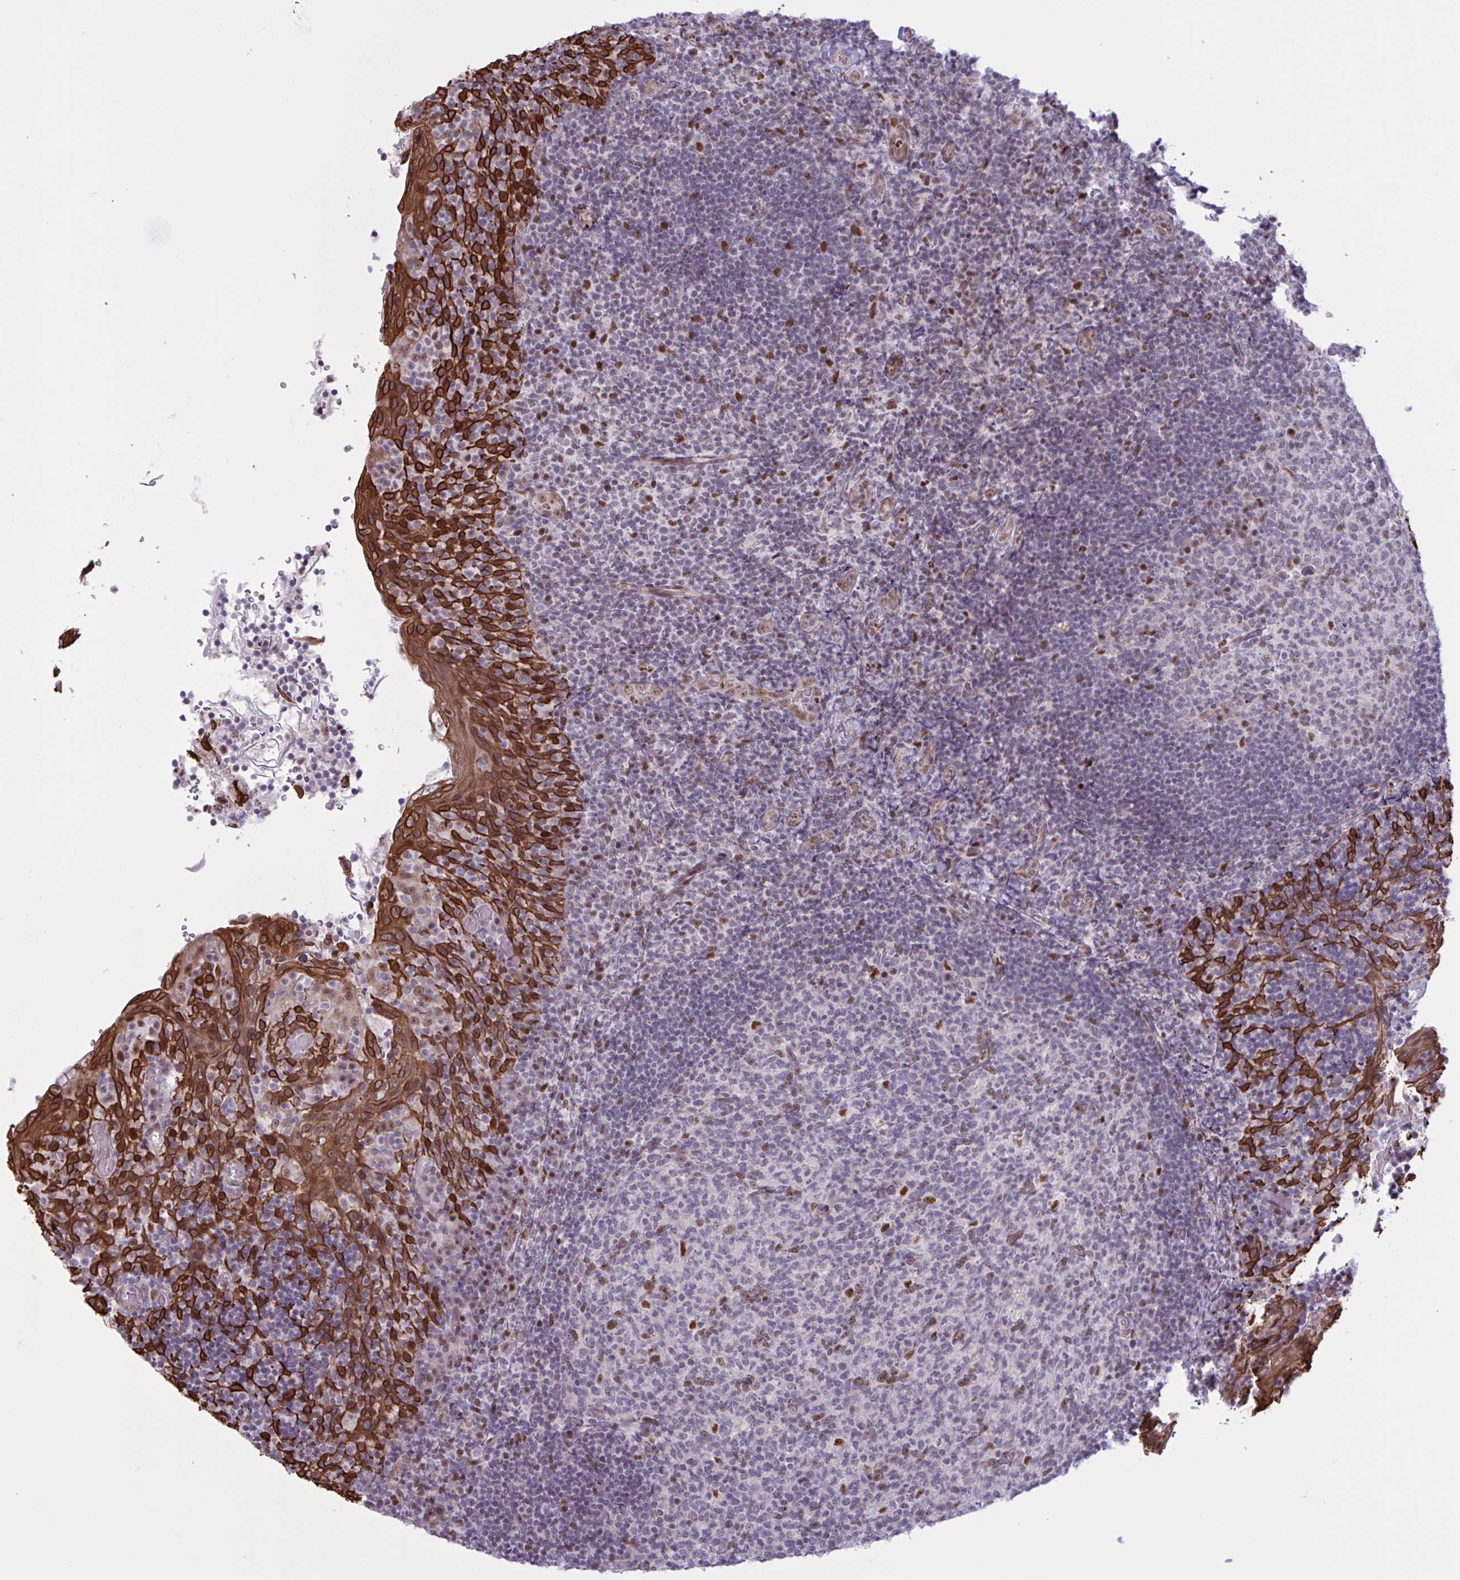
{"staining": {"intensity": "moderate", "quantity": "<25%", "location": "nuclear"}, "tissue": "tonsil", "cell_type": "Germinal center cells", "image_type": "normal", "snomed": [{"axis": "morphology", "description": "Normal tissue, NOS"}, {"axis": "topography", "description": "Tonsil"}], "caption": "The photomicrograph reveals immunohistochemical staining of normal tonsil. There is moderate nuclear positivity is present in approximately <25% of germinal center cells. (DAB (3,3'-diaminobenzidine) = brown stain, brightfield microscopy at high magnification).", "gene": "PRMT6", "patient": {"sex": "female", "age": 10}}